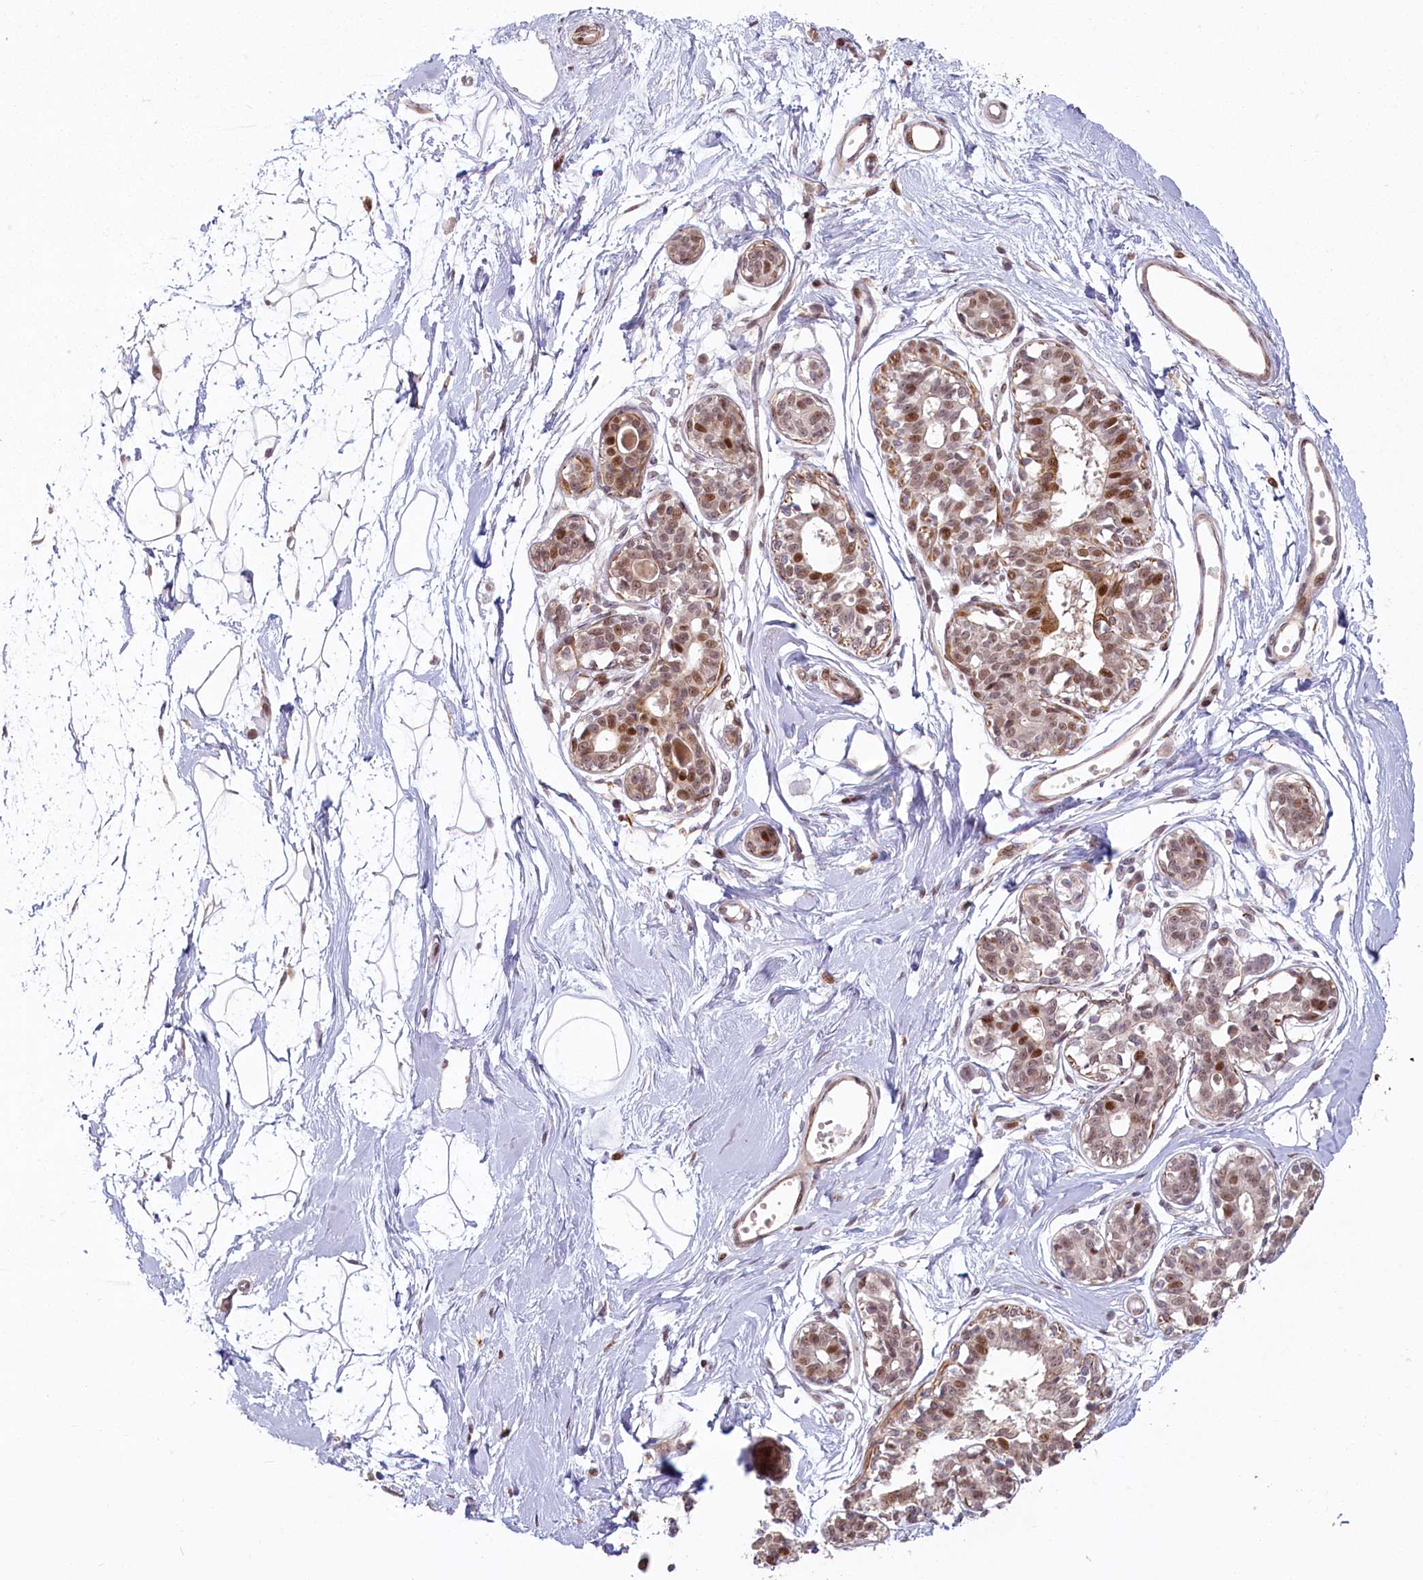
{"staining": {"intensity": "negative", "quantity": "none", "location": "none"}, "tissue": "breast", "cell_type": "Adipocytes", "image_type": "normal", "snomed": [{"axis": "morphology", "description": "Normal tissue, NOS"}, {"axis": "topography", "description": "Breast"}], "caption": "DAB immunohistochemical staining of benign human breast displays no significant positivity in adipocytes.", "gene": "FAM204A", "patient": {"sex": "female", "age": 45}}